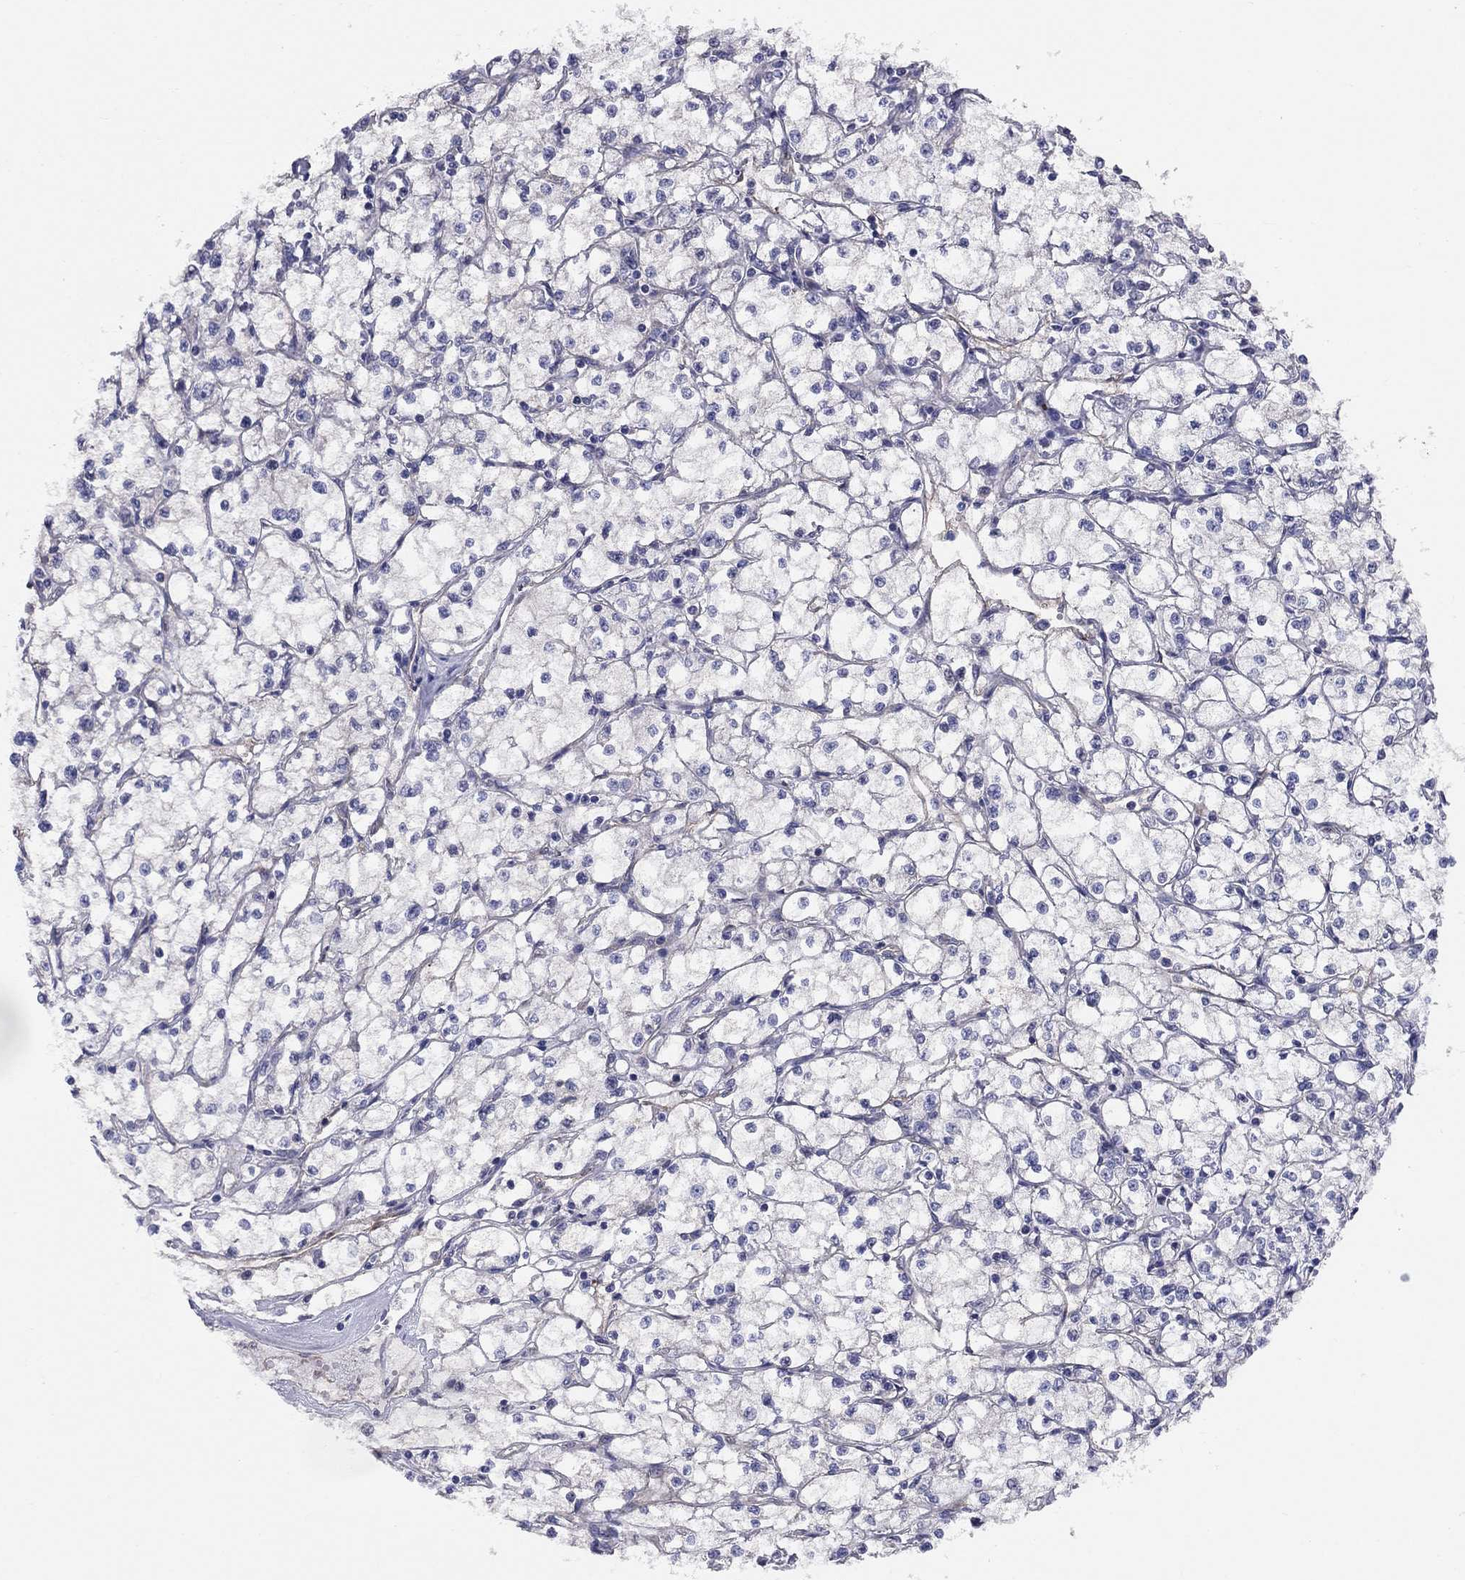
{"staining": {"intensity": "negative", "quantity": "none", "location": "none"}, "tissue": "renal cancer", "cell_type": "Tumor cells", "image_type": "cancer", "snomed": [{"axis": "morphology", "description": "Adenocarcinoma, NOS"}, {"axis": "topography", "description": "Kidney"}], "caption": "Immunohistochemistry (IHC) photomicrograph of human renal cancer (adenocarcinoma) stained for a protein (brown), which demonstrates no expression in tumor cells.", "gene": "EMP2", "patient": {"sex": "male", "age": 67}}